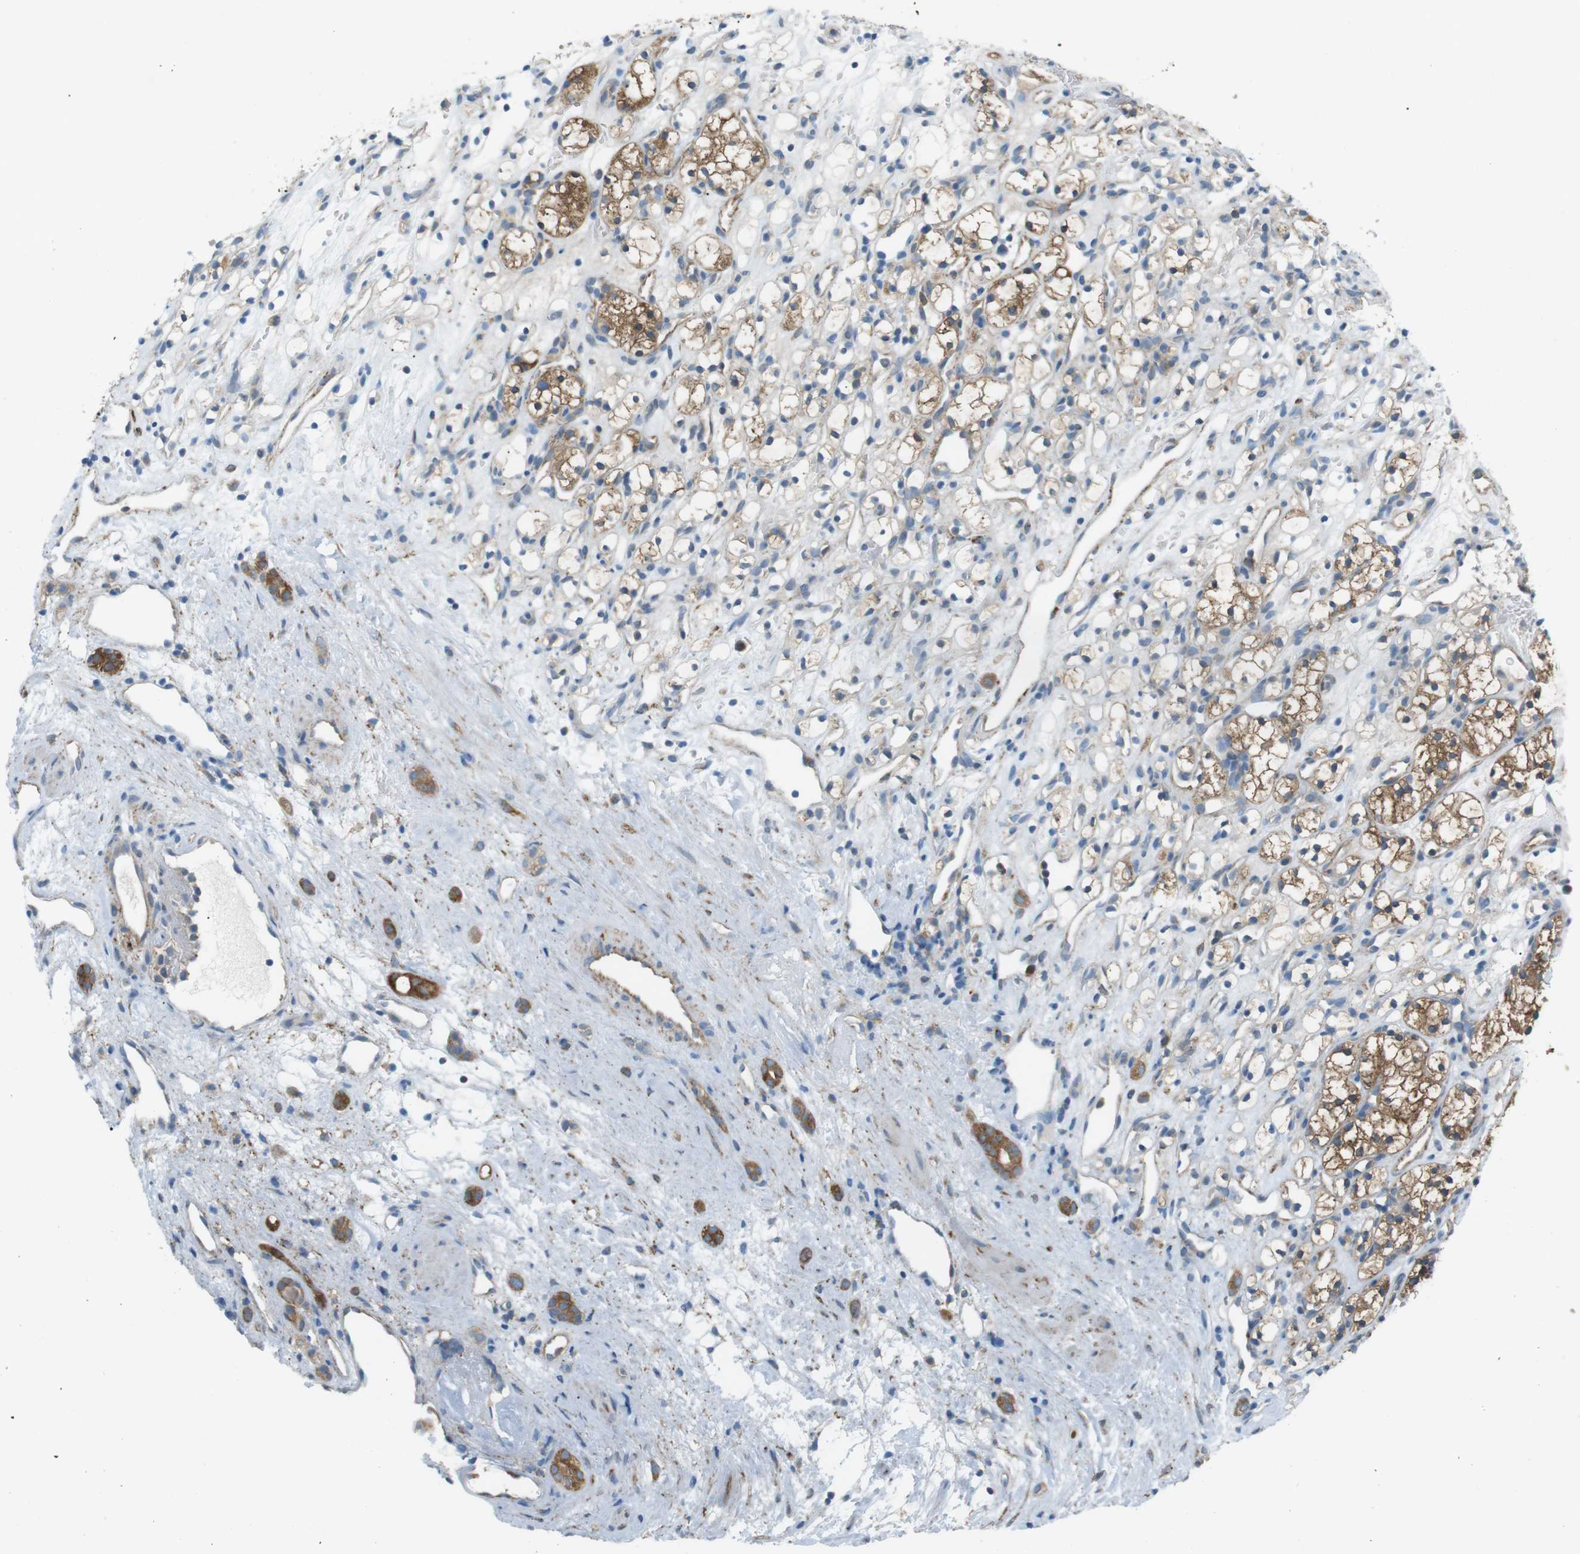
{"staining": {"intensity": "moderate", "quantity": "25%-75%", "location": "cytoplasmic/membranous"}, "tissue": "renal cancer", "cell_type": "Tumor cells", "image_type": "cancer", "snomed": [{"axis": "morphology", "description": "Adenocarcinoma, NOS"}, {"axis": "topography", "description": "Kidney"}], "caption": "Immunohistochemistry of renal cancer reveals medium levels of moderate cytoplasmic/membranous staining in about 25%-75% of tumor cells.", "gene": "PEPD", "patient": {"sex": "female", "age": 60}}